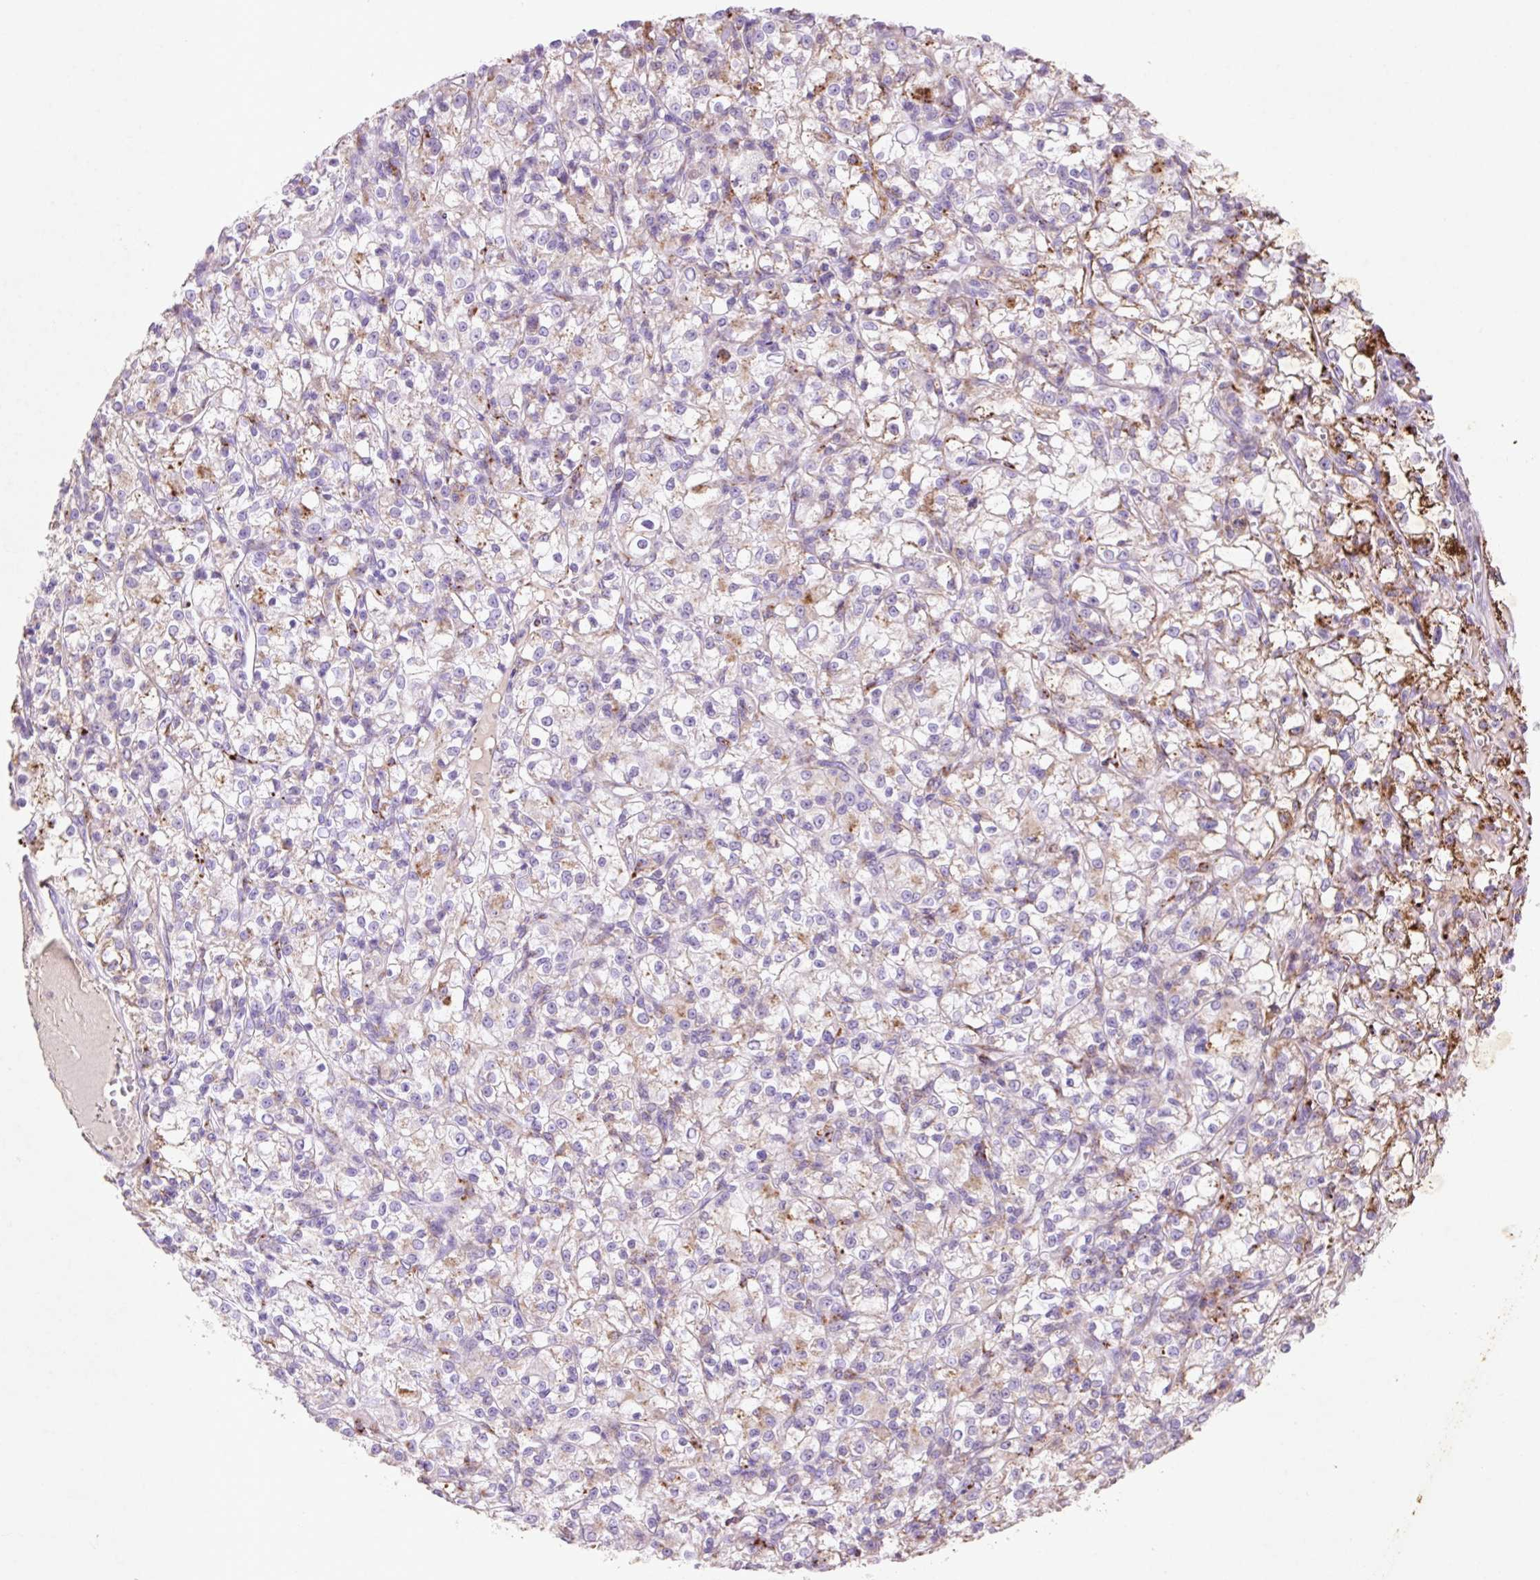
{"staining": {"intensity": "moderate", "quantity": "<25%", "location": "cytoplasmic/membranous"}, "tissue": "renal cancer", "cell_type": "Tumor cells", "image_type": "cancer", "snomed": [{"axis": "morphology", "description": "Adenocarcinoma, NOS"}, {"axis": "topography", "description": "Kidney"}], "caption": "Protein staining shows moderate cytoplasmic/membranous staining in approximately <25% of tumor cells in adenocarcinoma (renal).", "gene": "HEXA", "patient": {"sex": "female", "age": 59}}